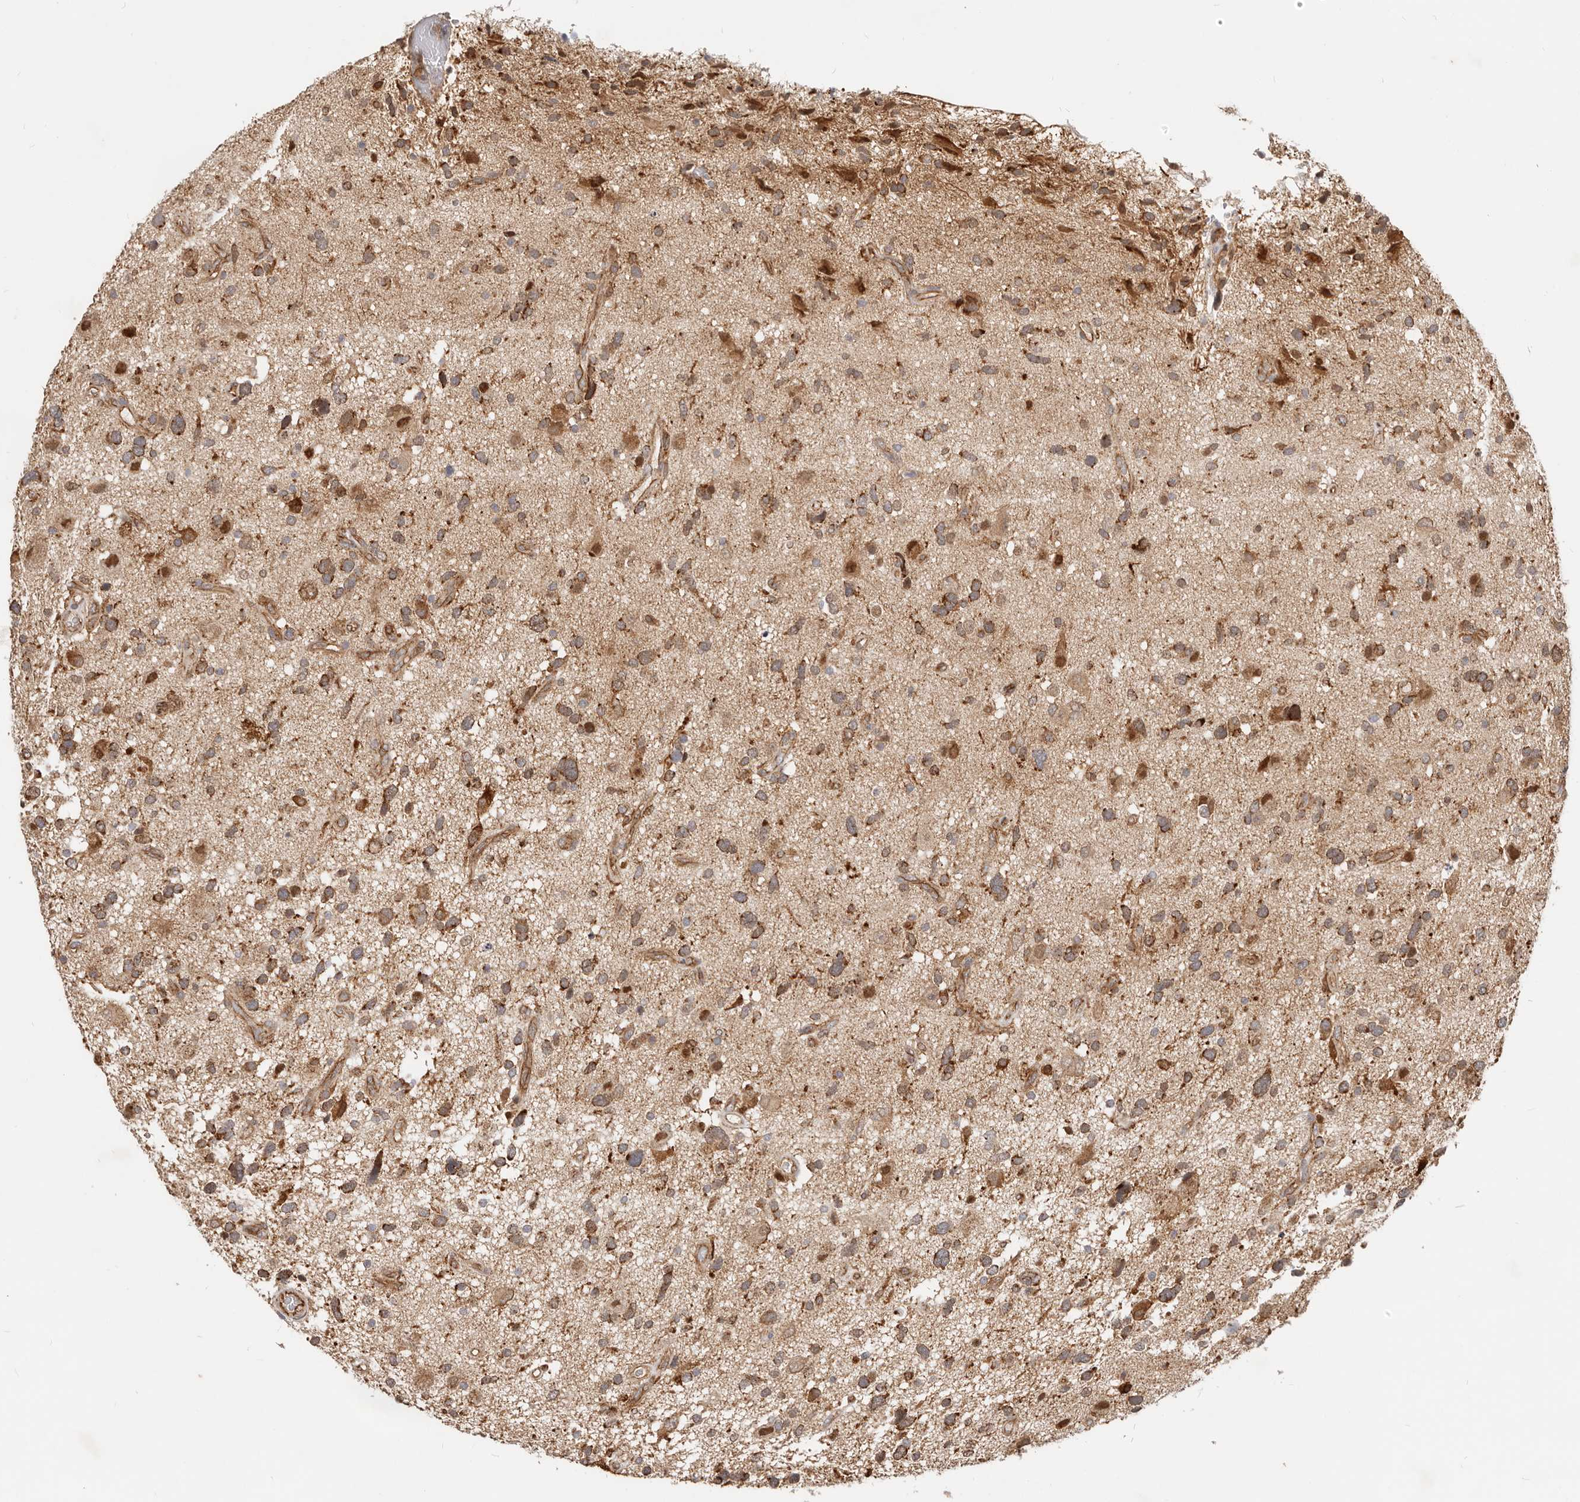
{"staining": {"intensity": "moderate", "quantity": ">75%", "location": "cytoplasmic/membranous"}, "tissue": "glioma", "cell_type": "Tumor cells", "image_type": "cancer", "snomed": [{"axis": "morphology", "description": "Glioma, malignant, High grade"}, {"axis": "topography", "description": "Brain"}], "caption": "Immunohistochemical staining of human high-grade glioma (malignant) reveals moderate cytoplasmic/membranous protein positivity in about >75% of tumor cells.", "gene": "USP49", "patient": {"sex": "male", "age": 33}}